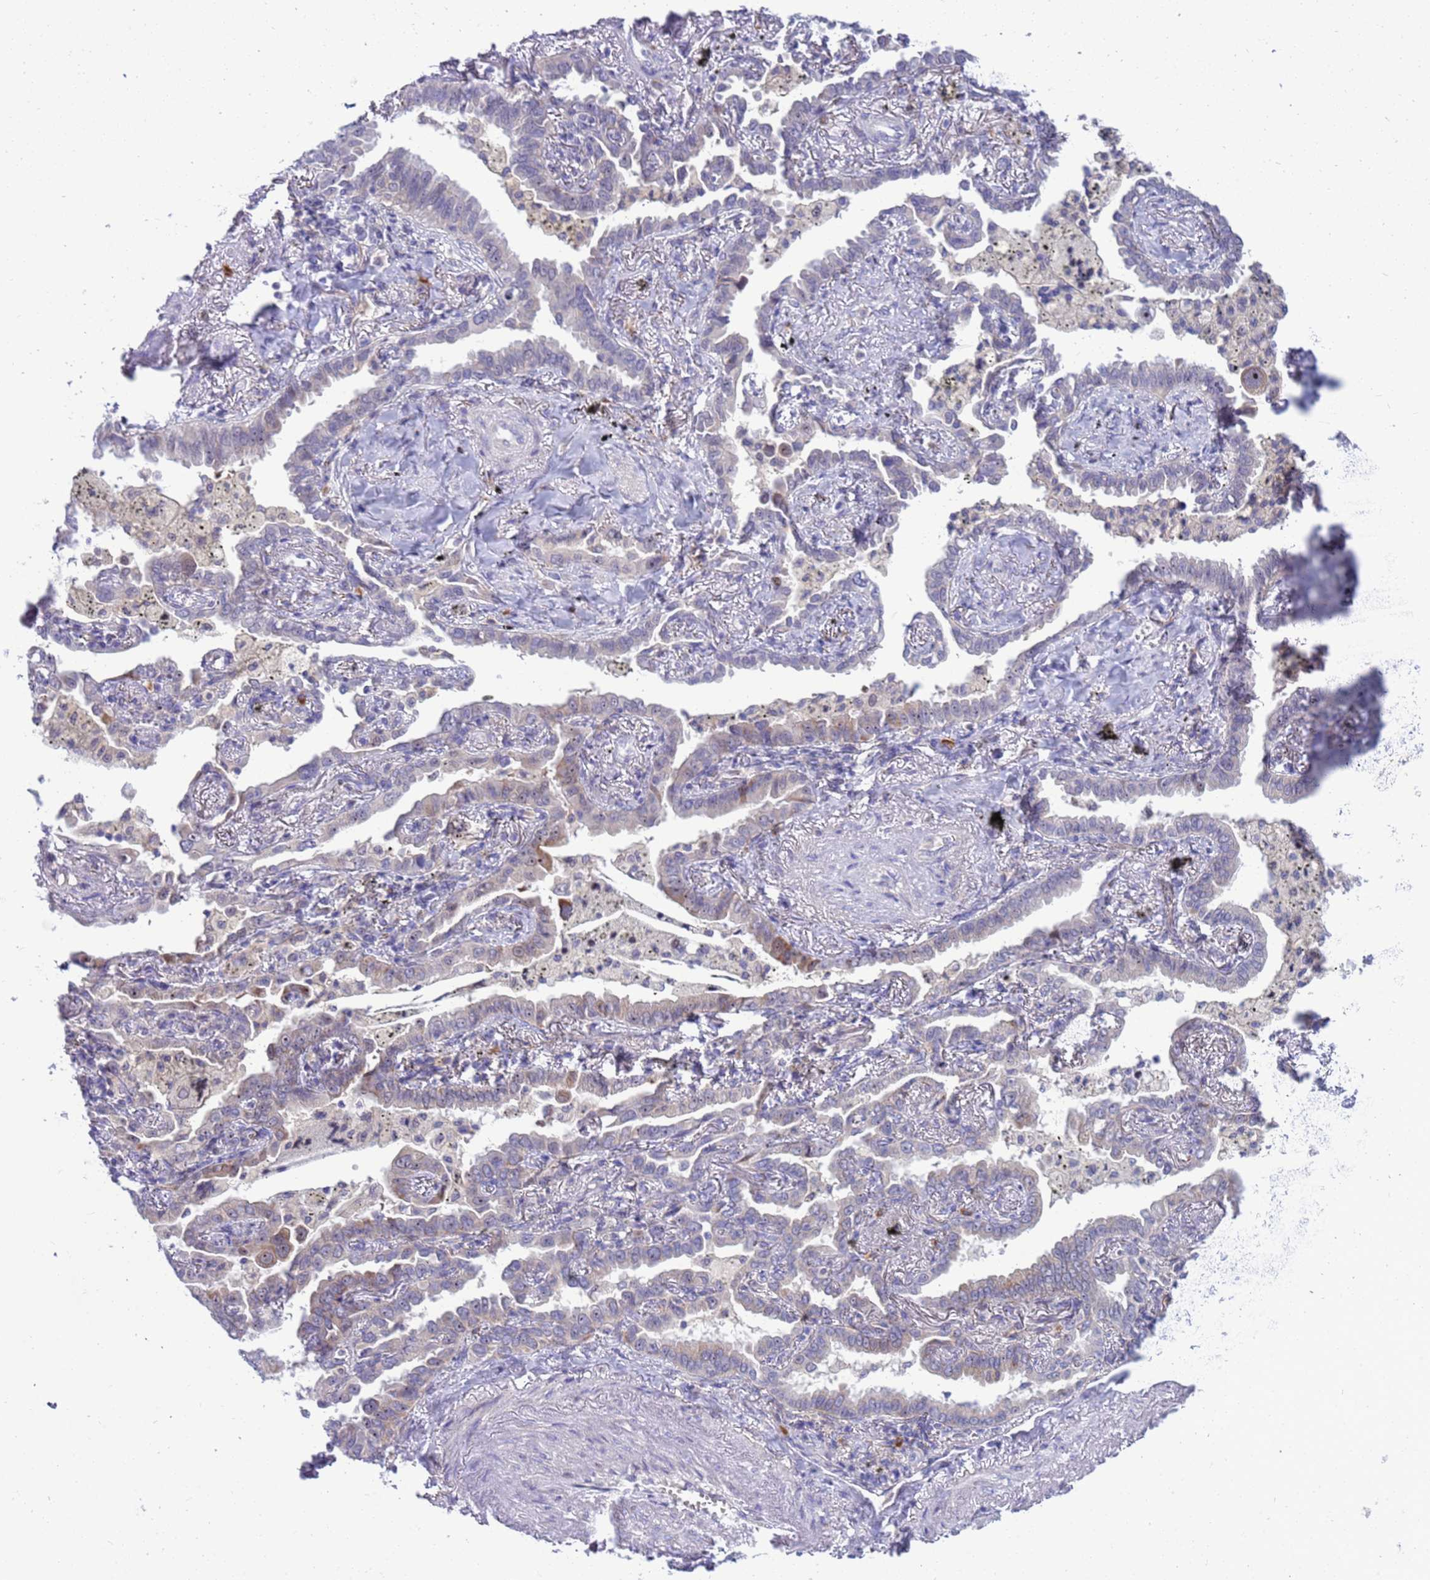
{"staining": {"intensity": "negative", "quantity": "none", "location": "none"}, "tissue": "lung cancer", "cell_type": "Tumor cells", "image_type": "cancer", "snomed": [{"axis": "morphology", "description": "Adenocarcinoma, NOS"}, {"axis": "topography", "description": "Lung"}], "caption": "This is an IHC histopathology image of human lung cancer (adenocarcinoma). There is no staining in tumor cells.", "gene": "LRATD1", "patient": {"sex": "male", "age": 67}}